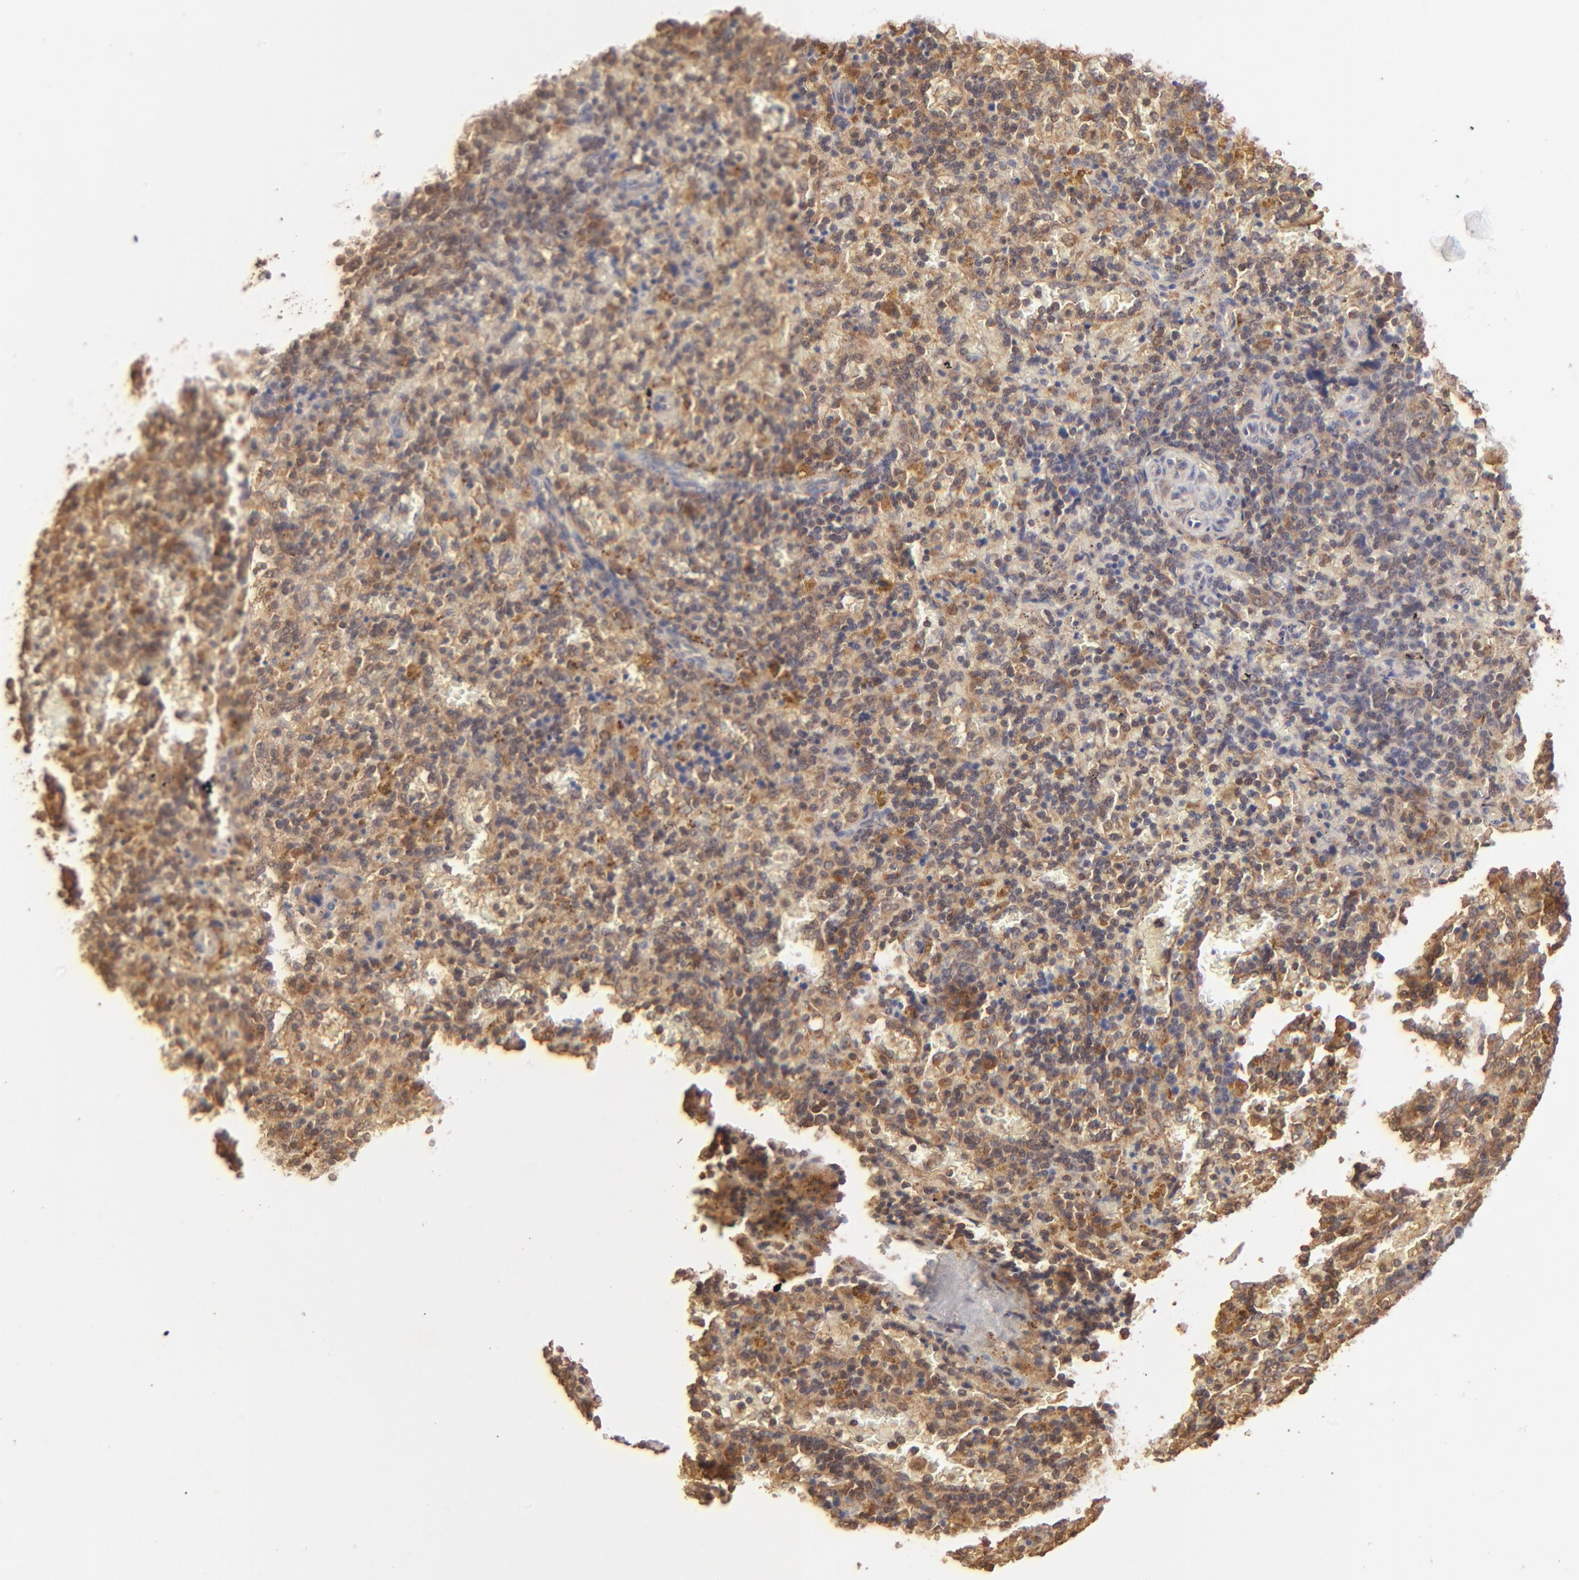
{"staining": {"intensity": "weak", "quantity": ">75%", "location": "cytoplasmic/membranous"}, "tissue": "lymphoma", "cell_type": "Tumor cells", "image_type": "cancer", "snomed": [{"axis": "morphology", "description": "Malignant lymphoma, non-Hodgkin's type, Low grade"}, {"axis": "topography", "description": "Spleen"}], "caption": "Immunohistochemistry (DAB) staining of lymphoma exhibits weak cytoplasmic/membranous protein positivity in approximately >75% of tumor cells.", "gene": "STON2", "patient": {"sex": "female", "age": 65}}